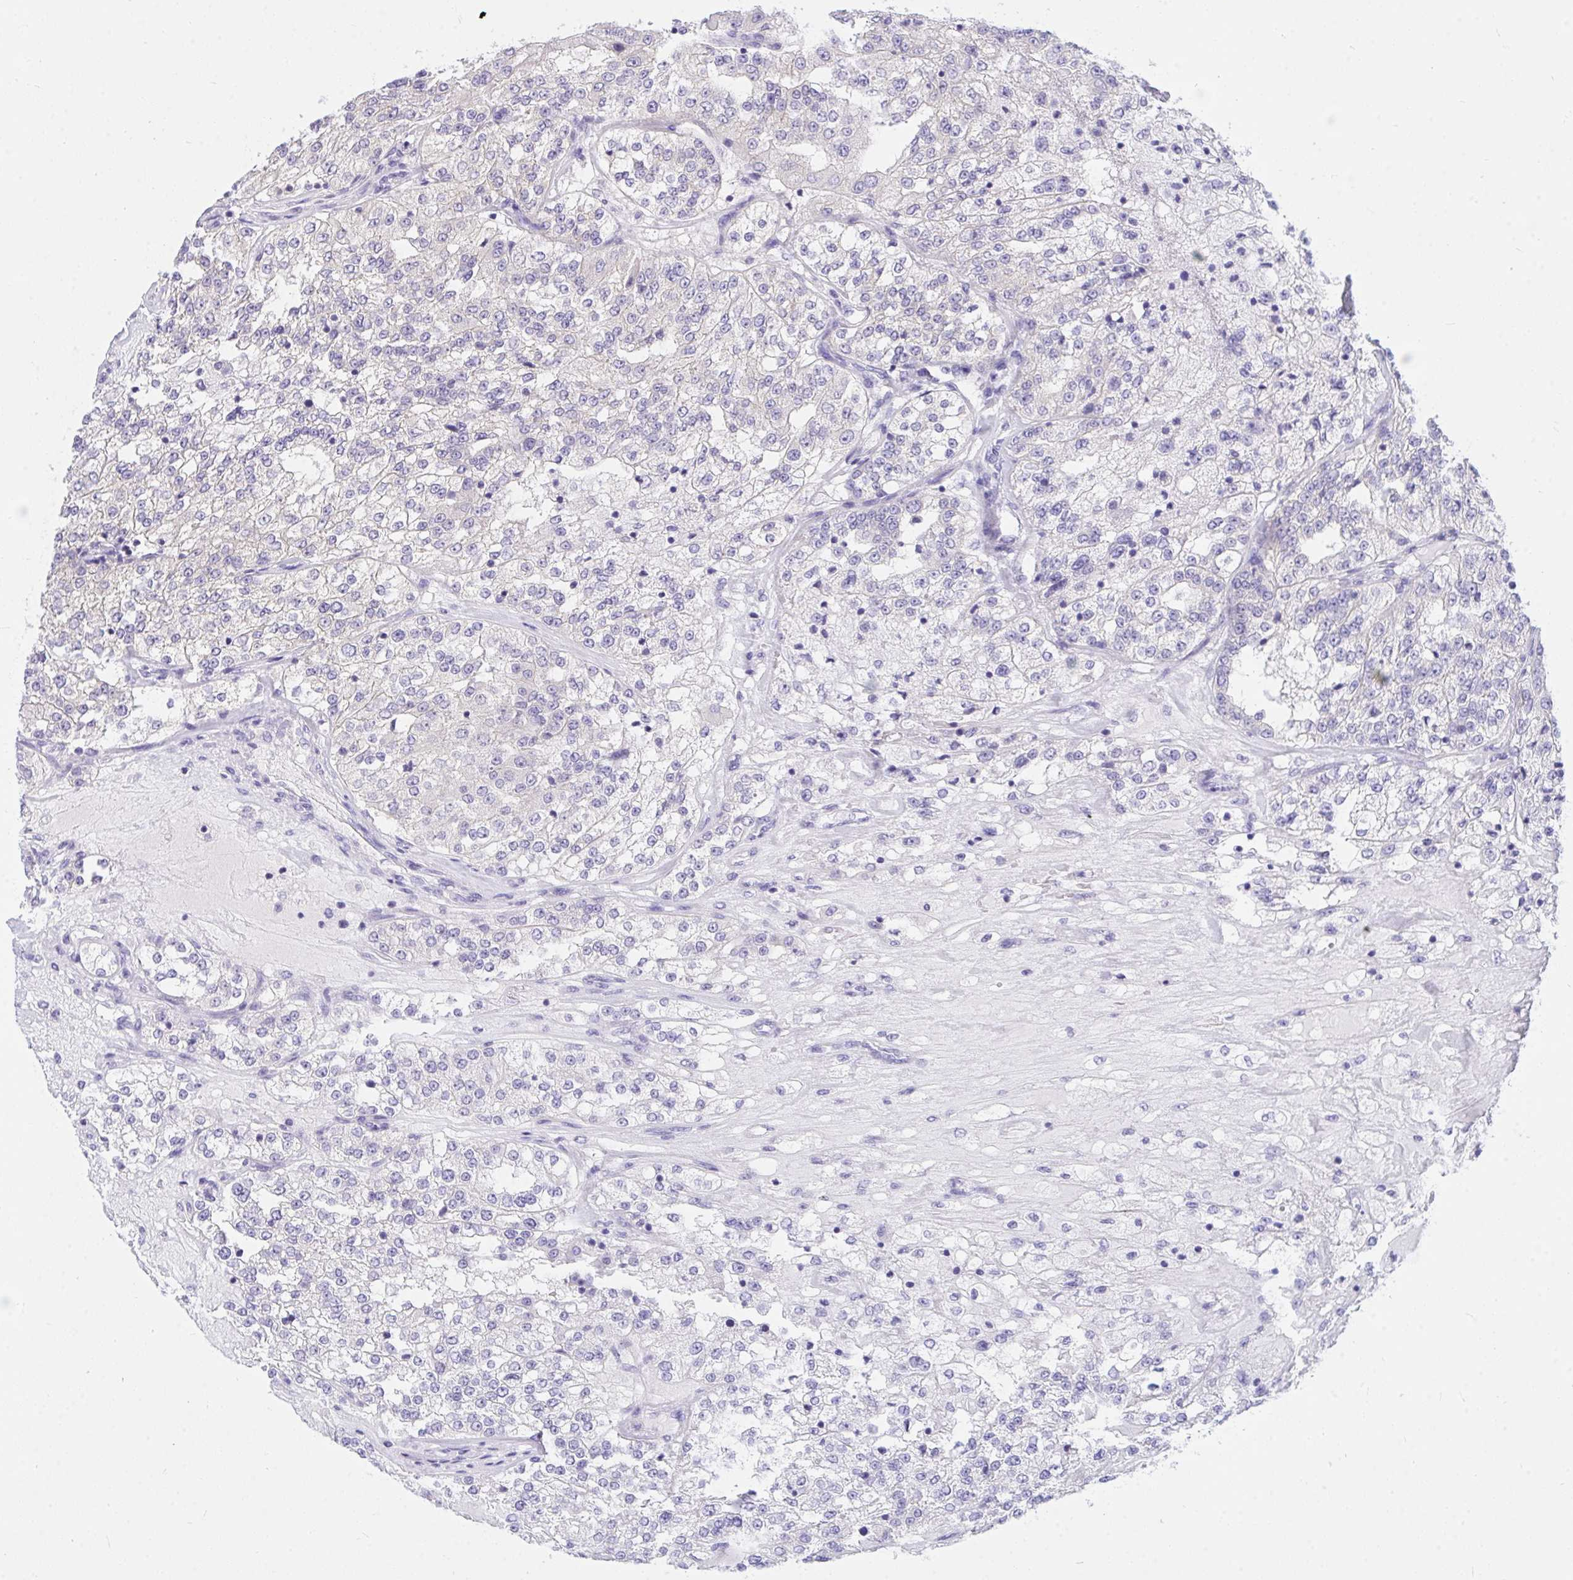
{"staining": {"intensity": "negative", "quantity": "none", "location": "none"}, "tissue": "renal cancer", "cell_type": "Tumor cells", "image_type": "cancer", "snomed": [{"axis": "morphology", "description": "Adenocarcinoma, NOS"}, {"axis": "topography", "description": "Kidney"}], "caption": "This histopathology image is of renal adenocarcinoma stained with immunohistochemistry (IHC) to label a protein in brown with the nuclei are counter-stained blue. There is no expression in tumor cells. Brightfield microscopy of immunohistochemistry (IHC) stained with DAB (brown) and hematoxylin (blue), captured at high magnification.", "gene": "TLN2", "patient": {"sex": "female", "age": 63}}